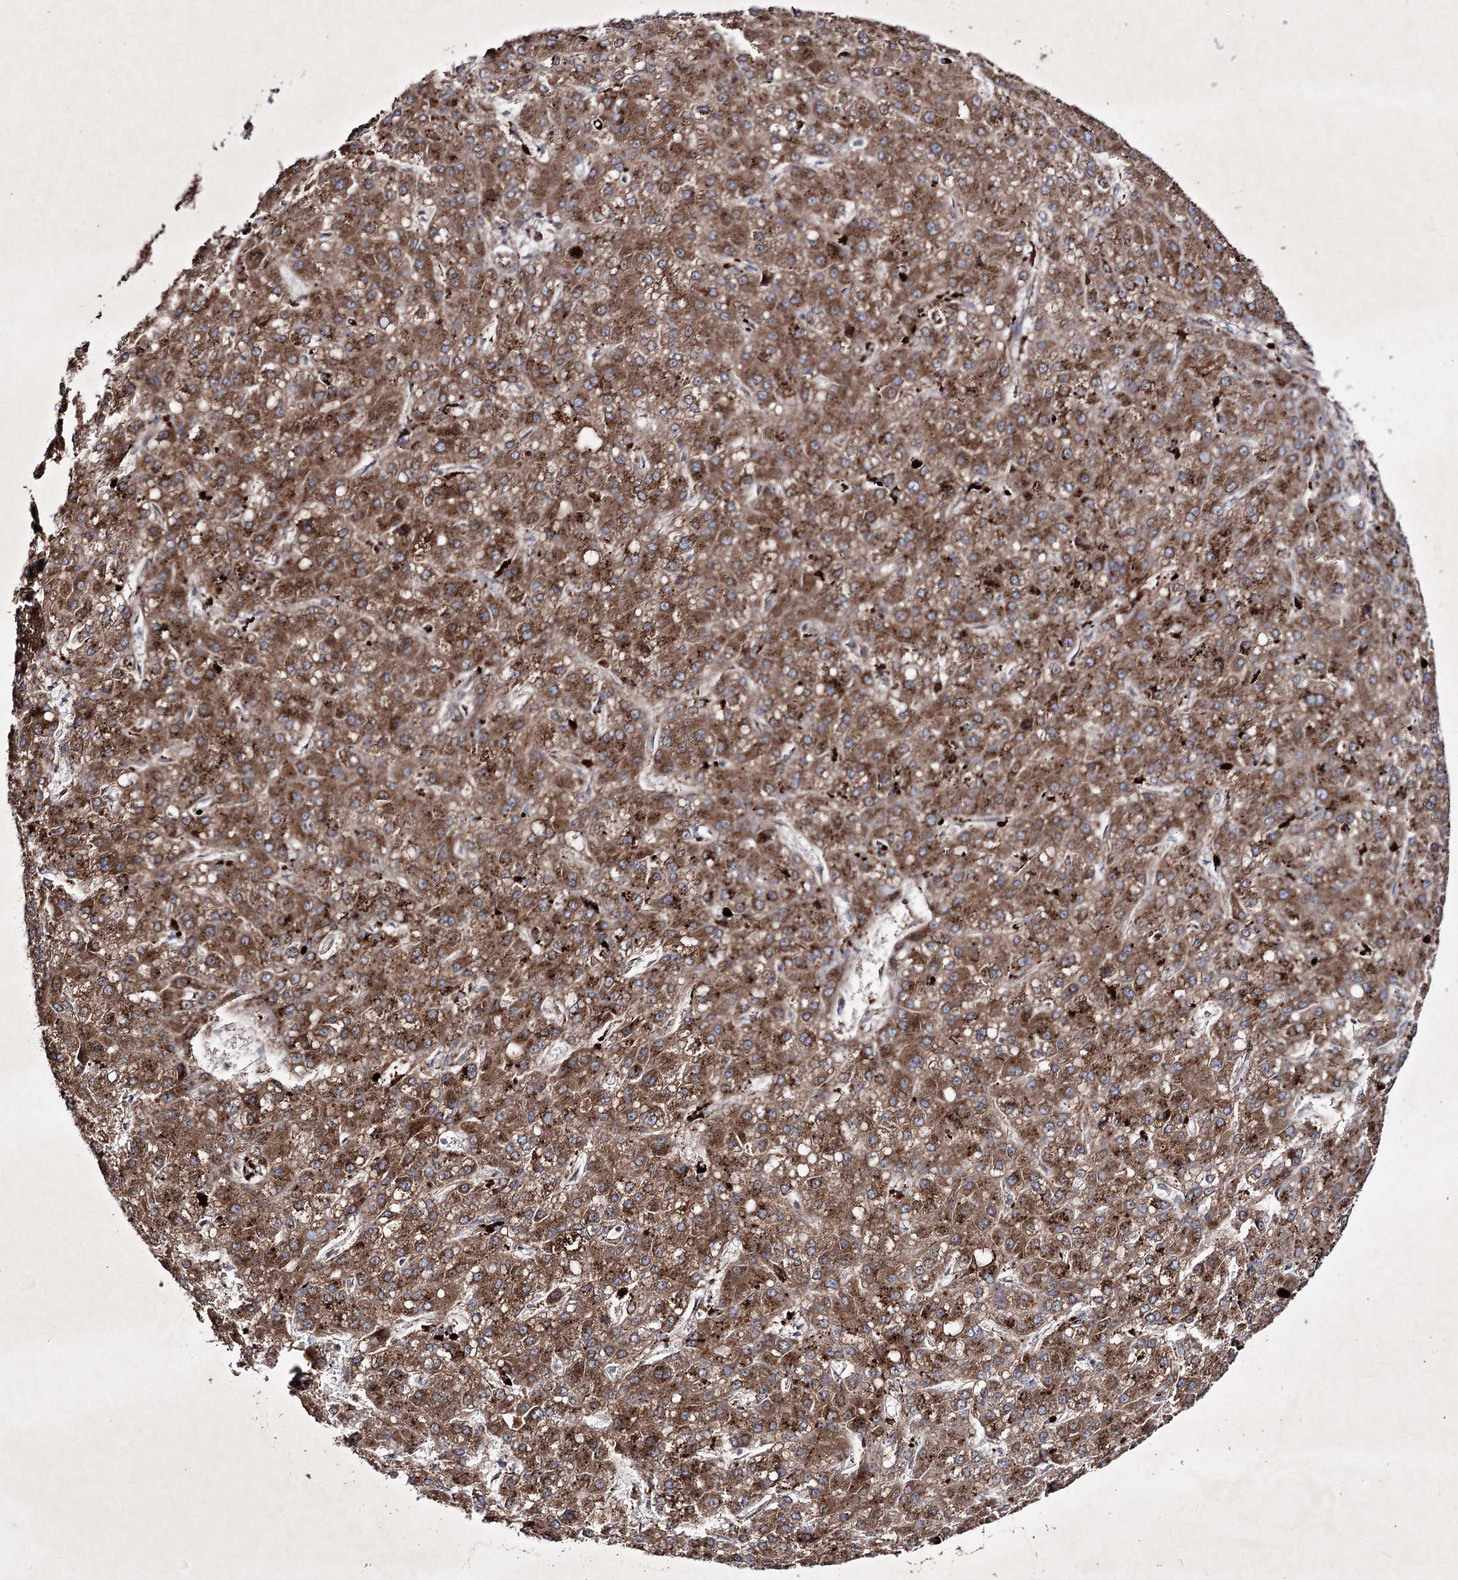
{"staining": {"intensity": "strong", "quantity": ">75%", "location": "cytoplasmic/membranous"}, "tissue": "liver cancer", "cell_type": "Tumor cells", "image_type": "cancer", "snomed": [{"axis": "morphology", "description": "Carcinoma, Hepatocellular, NOS"}, {"axis": "topography", "description": "Liver"}], "caption": "High-power microscopy captured an immunohistochemistry micrograph of liver cancer, revealing strong cytoplasmic/membranous expression in about >75% of tumor cells.", "gene": "ALG9", "patient": {"sex": "male", "age": 67}}